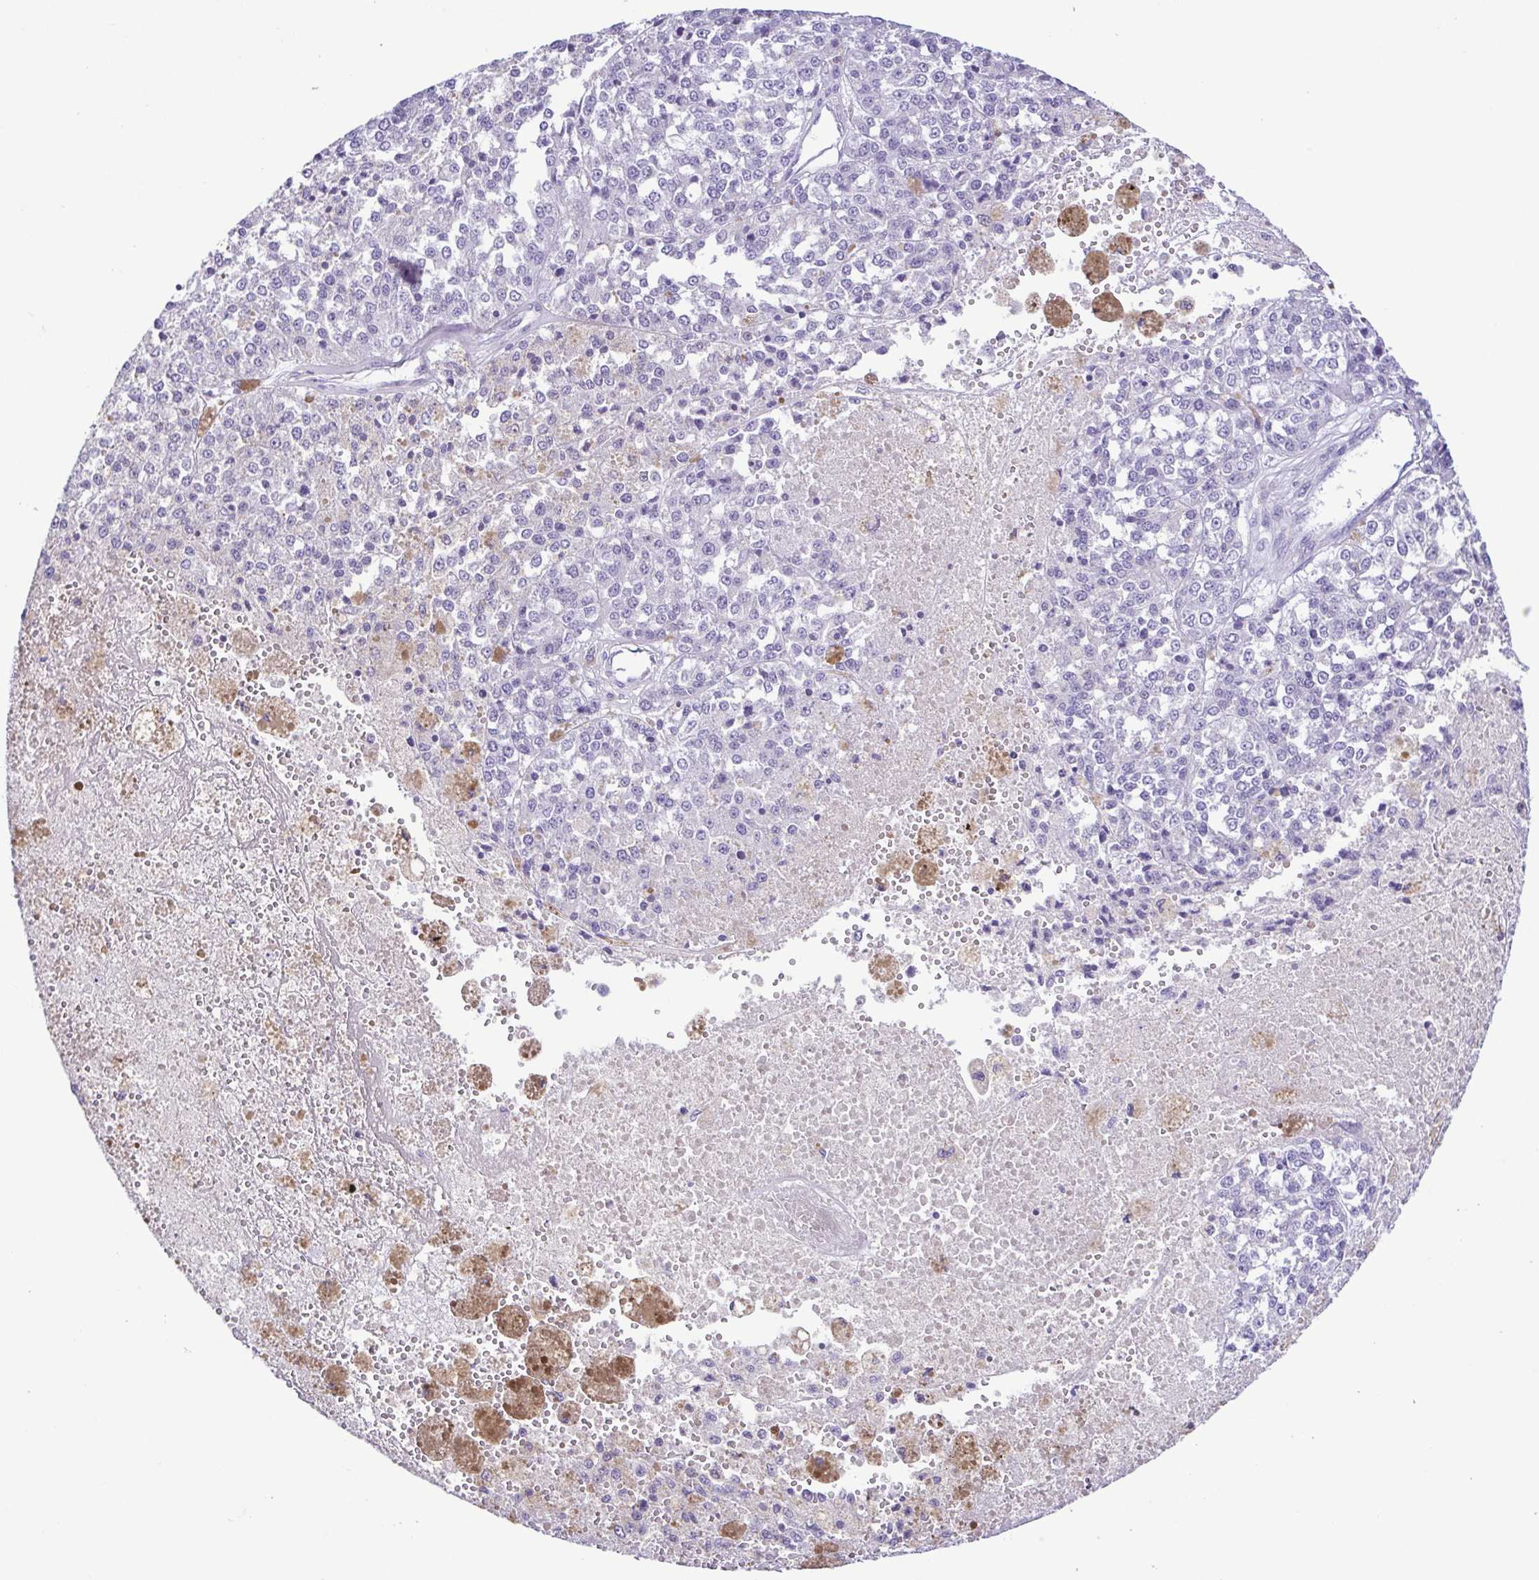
{"staining": {"intensity": "negative", "quantity": "none", "location": "none"}, "tissue": "melanoma", "cell_type": "Tumor cells", "image_type": "cancer", "snomed": [{"axis": "morphology", "description": "Malignant melanoma, Metastatic site"}, {"axis": "topography", "description": "Lymph node"}], "caption": "A high-resolution image shows immunohistochemistry (IHC) staining of melanoma, which shows no significant positivity in tumor cells.", "gene": "GPR182", "patient": {"sex": "female", "age": 64}}